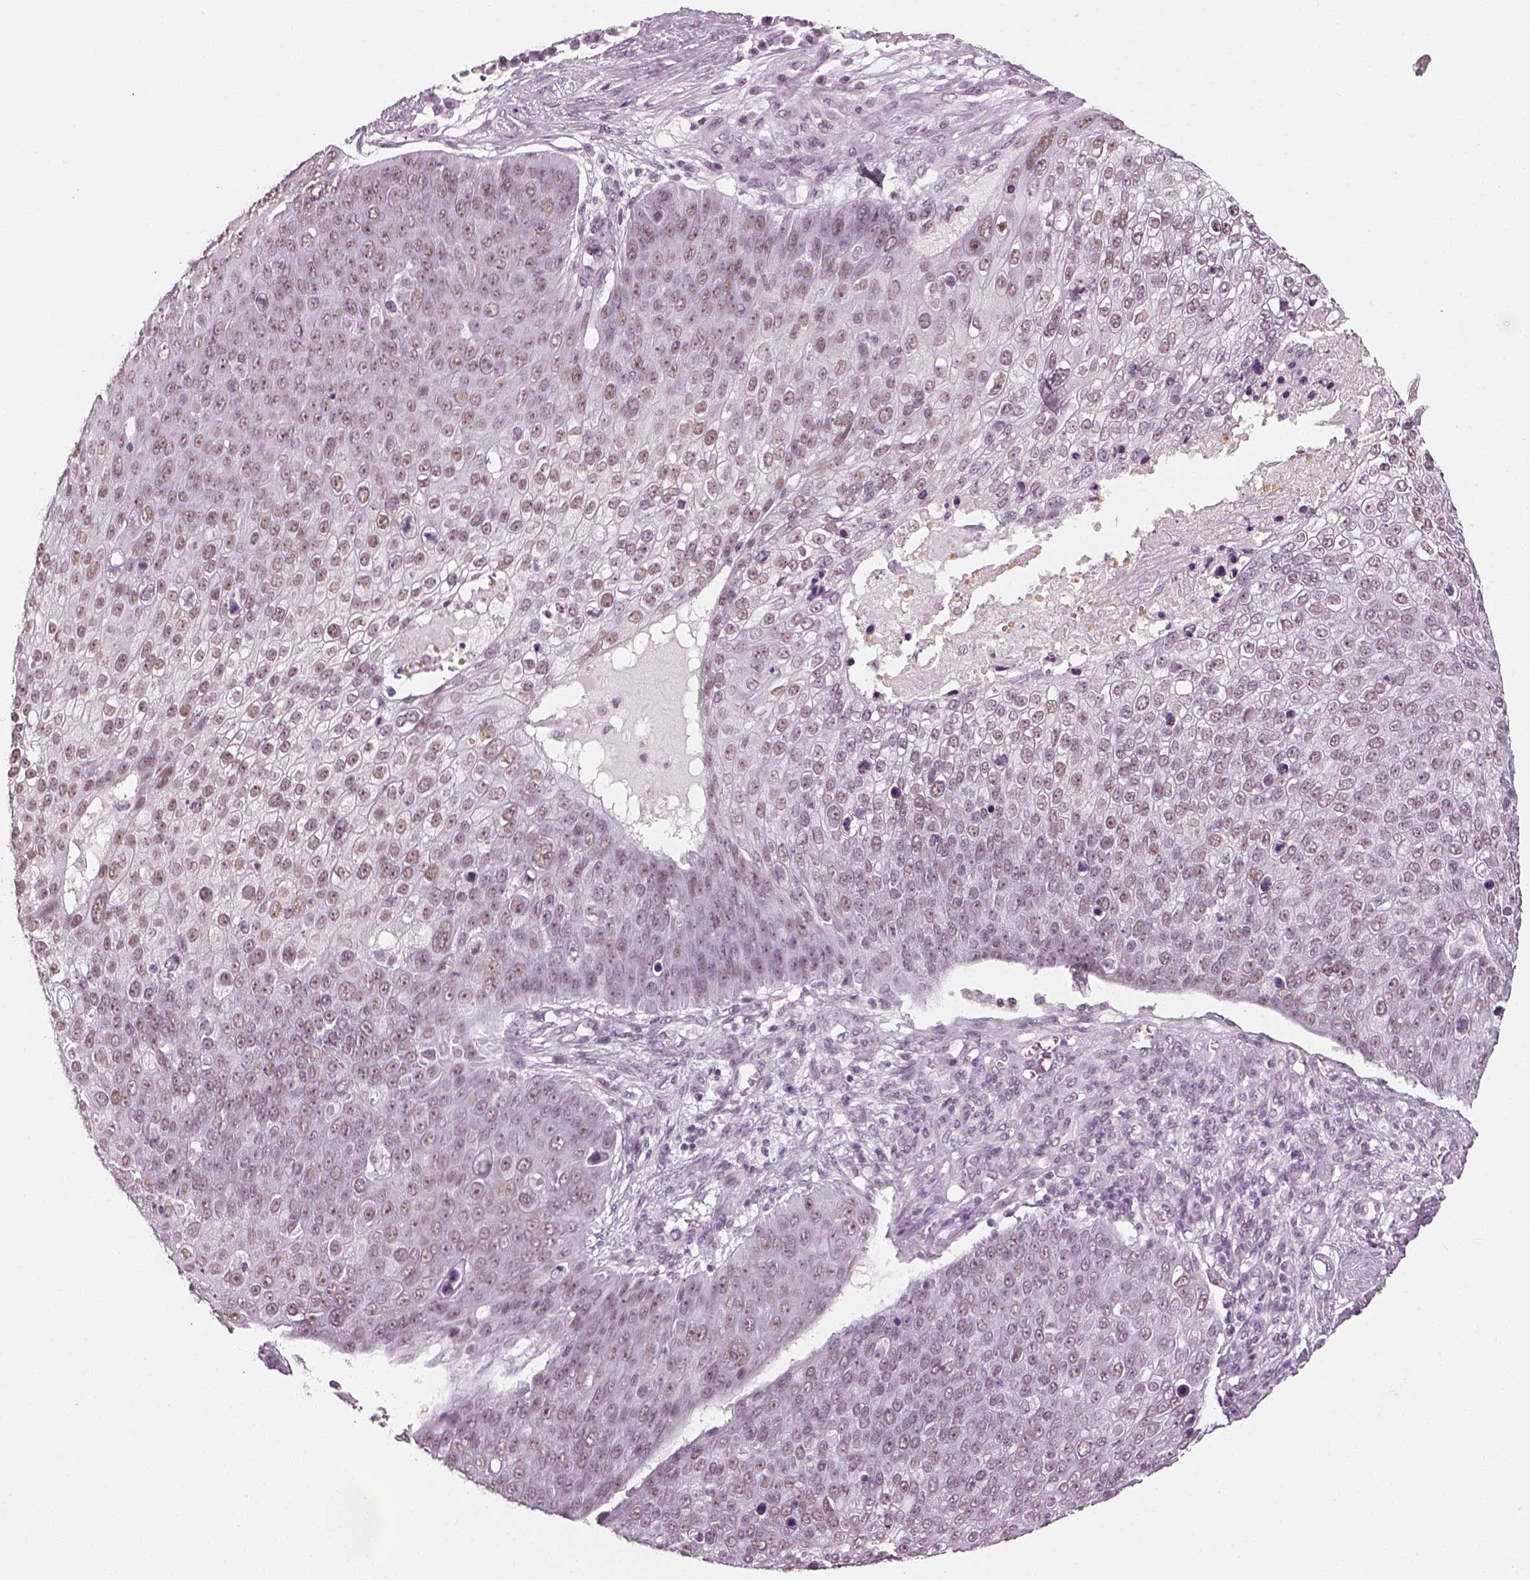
{"staining": {"intensity": "weak", "quantity": "<25%", "location": "nuclear"}, "tissue": "skin cancer", "cell_type": "Tumor cells", "image_type": "cancer", "snomed": [{"axis": "morphology", "description": "Squamous cell carcinoma, NOS"}, {"axis": "topography", "description": "Skin"}], "caption": "Micrograph shows no protein positivity in tumor cells of skin squamous cell carcinoma tissue.", "gene": "KCNG2", "patient": {"sex": "male", "age": 71}}